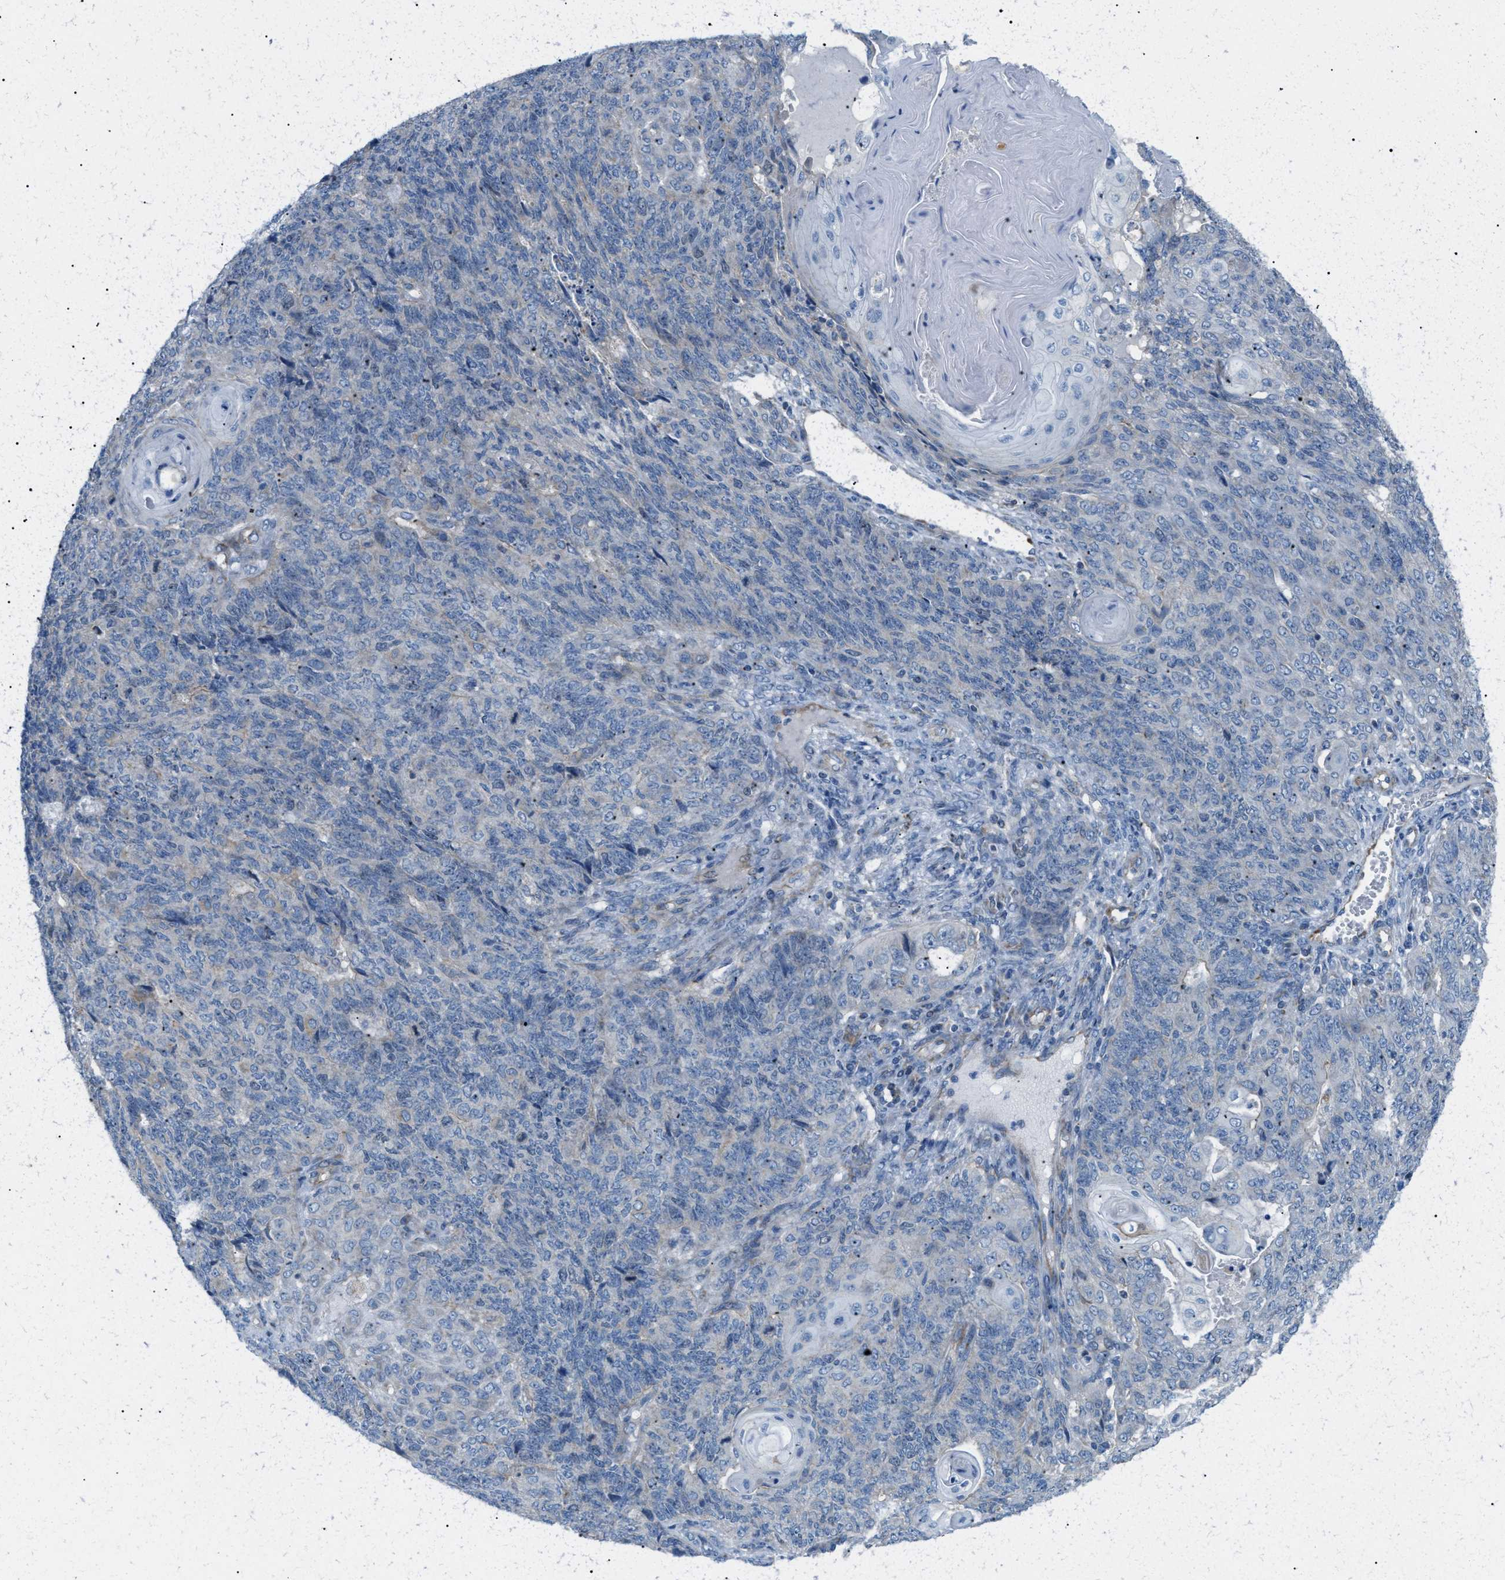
{"staining": {"intensity": "negative", "quantity": "none", "location": "none"}, "tissue": "endometrial cancer", "cell_type": "Tumor cells", "image_type": "cancer", "snomed": [{"axis": "morphology", "description": "Adenocarcinoma, NOS"}, {"axis": "topography", "description": "Endometrium"}], "caption": "Immunohistochemical staining of human adenocarcinoma (endometrial) demonstrates no significant positivity in tumor cells.", "gene": "JADE1", "patient": {"sex": "female", "age": 32}}